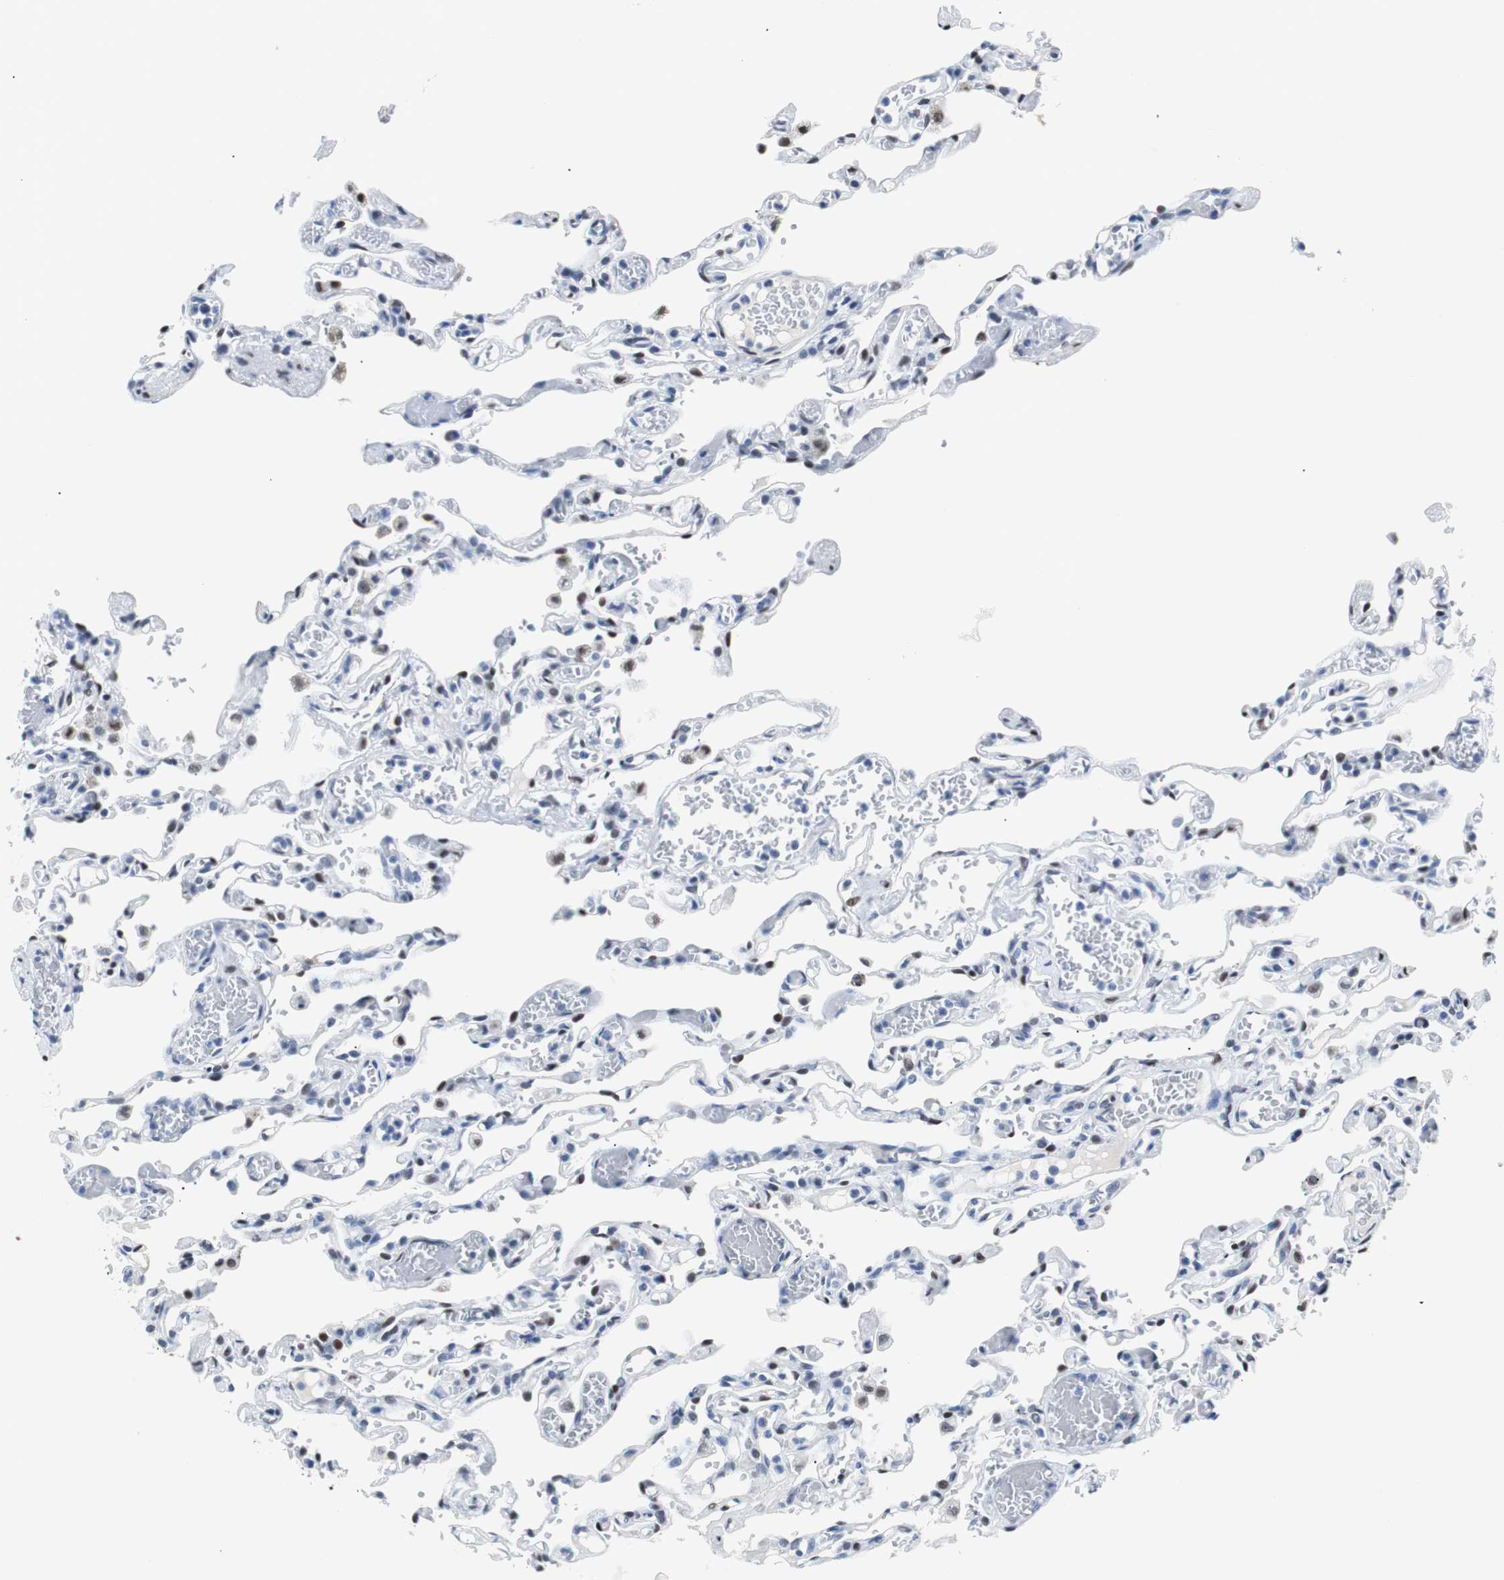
{"staining": {"intensity": "moderate", "quantity": "25%-75%", "location": "nuclear"}, "tissue": "lung", "cell_type": "Alveolar cells", "image_type": "normal", "snomed": [{"axis": "morphology", "description": "Normal tissue, NOS"}, {"axis": "topography", "description": "Lung"}], "caption": "A high-resolution photomicrograph shows immunohistochemistry (IHC) staining of normal lung, which shows moderate nuclear staining in about 25%-75% of alveolar cells.", "gene": "JUN", "patient": {"sex": "male", "age": 21}}